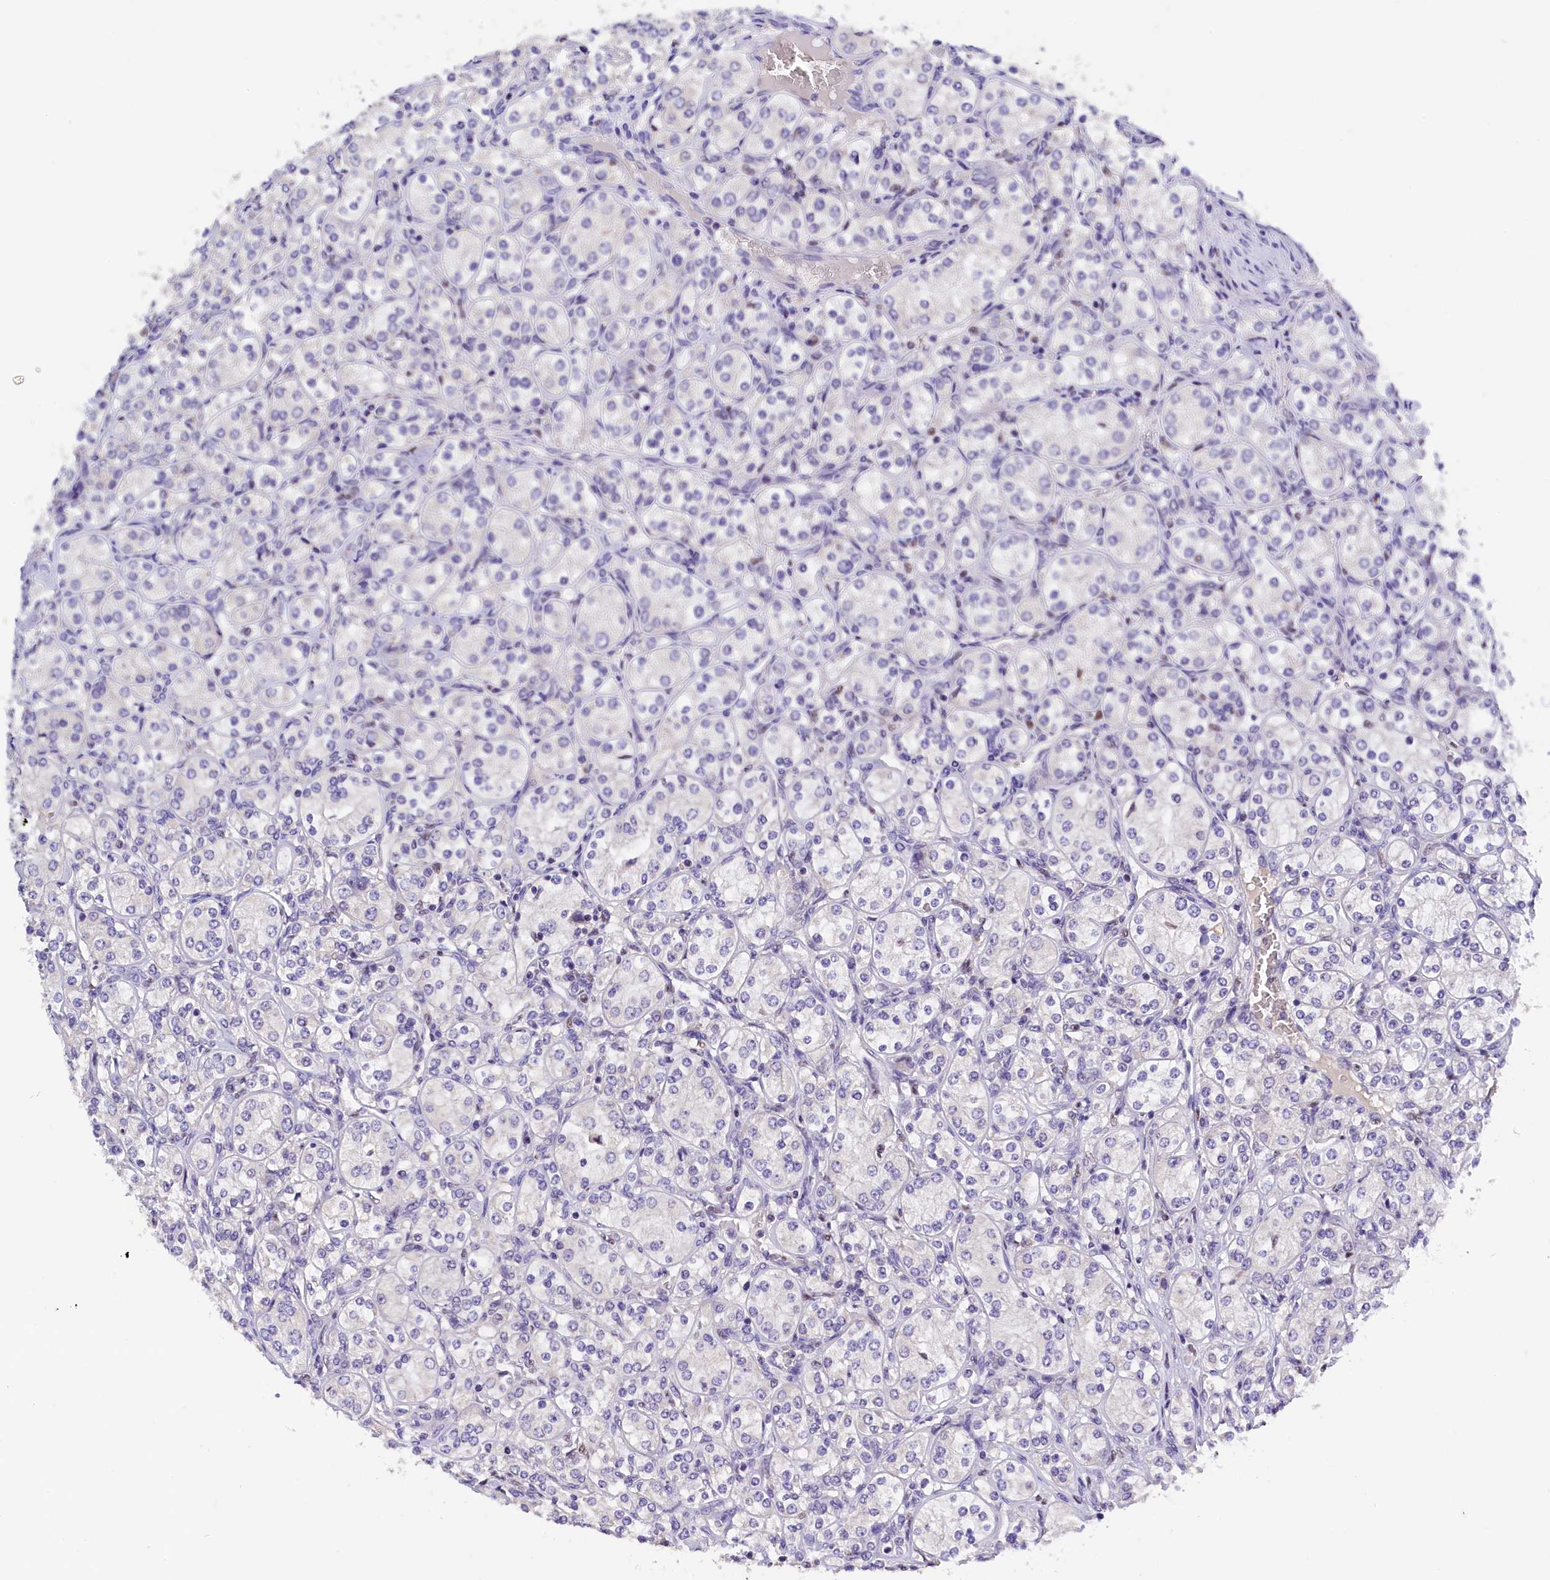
{"staining": {"intensity": "negative", "quantity": "none", "location": "none"}, "tissue": "renal cancer", "cell_type": "Tumor cells", "image_type": "cancer", "snomed": [{"axis": "morphology", "description": "Adenocarcinoma, NOS"}, {"axis": "topography", "description": "Kidney"}], "caption": "Tumor cells show no significant protein staining in adenocarcinoma (renal).", "gene": "BTBD9", "patient": {"sex": "male", "age": 77}}